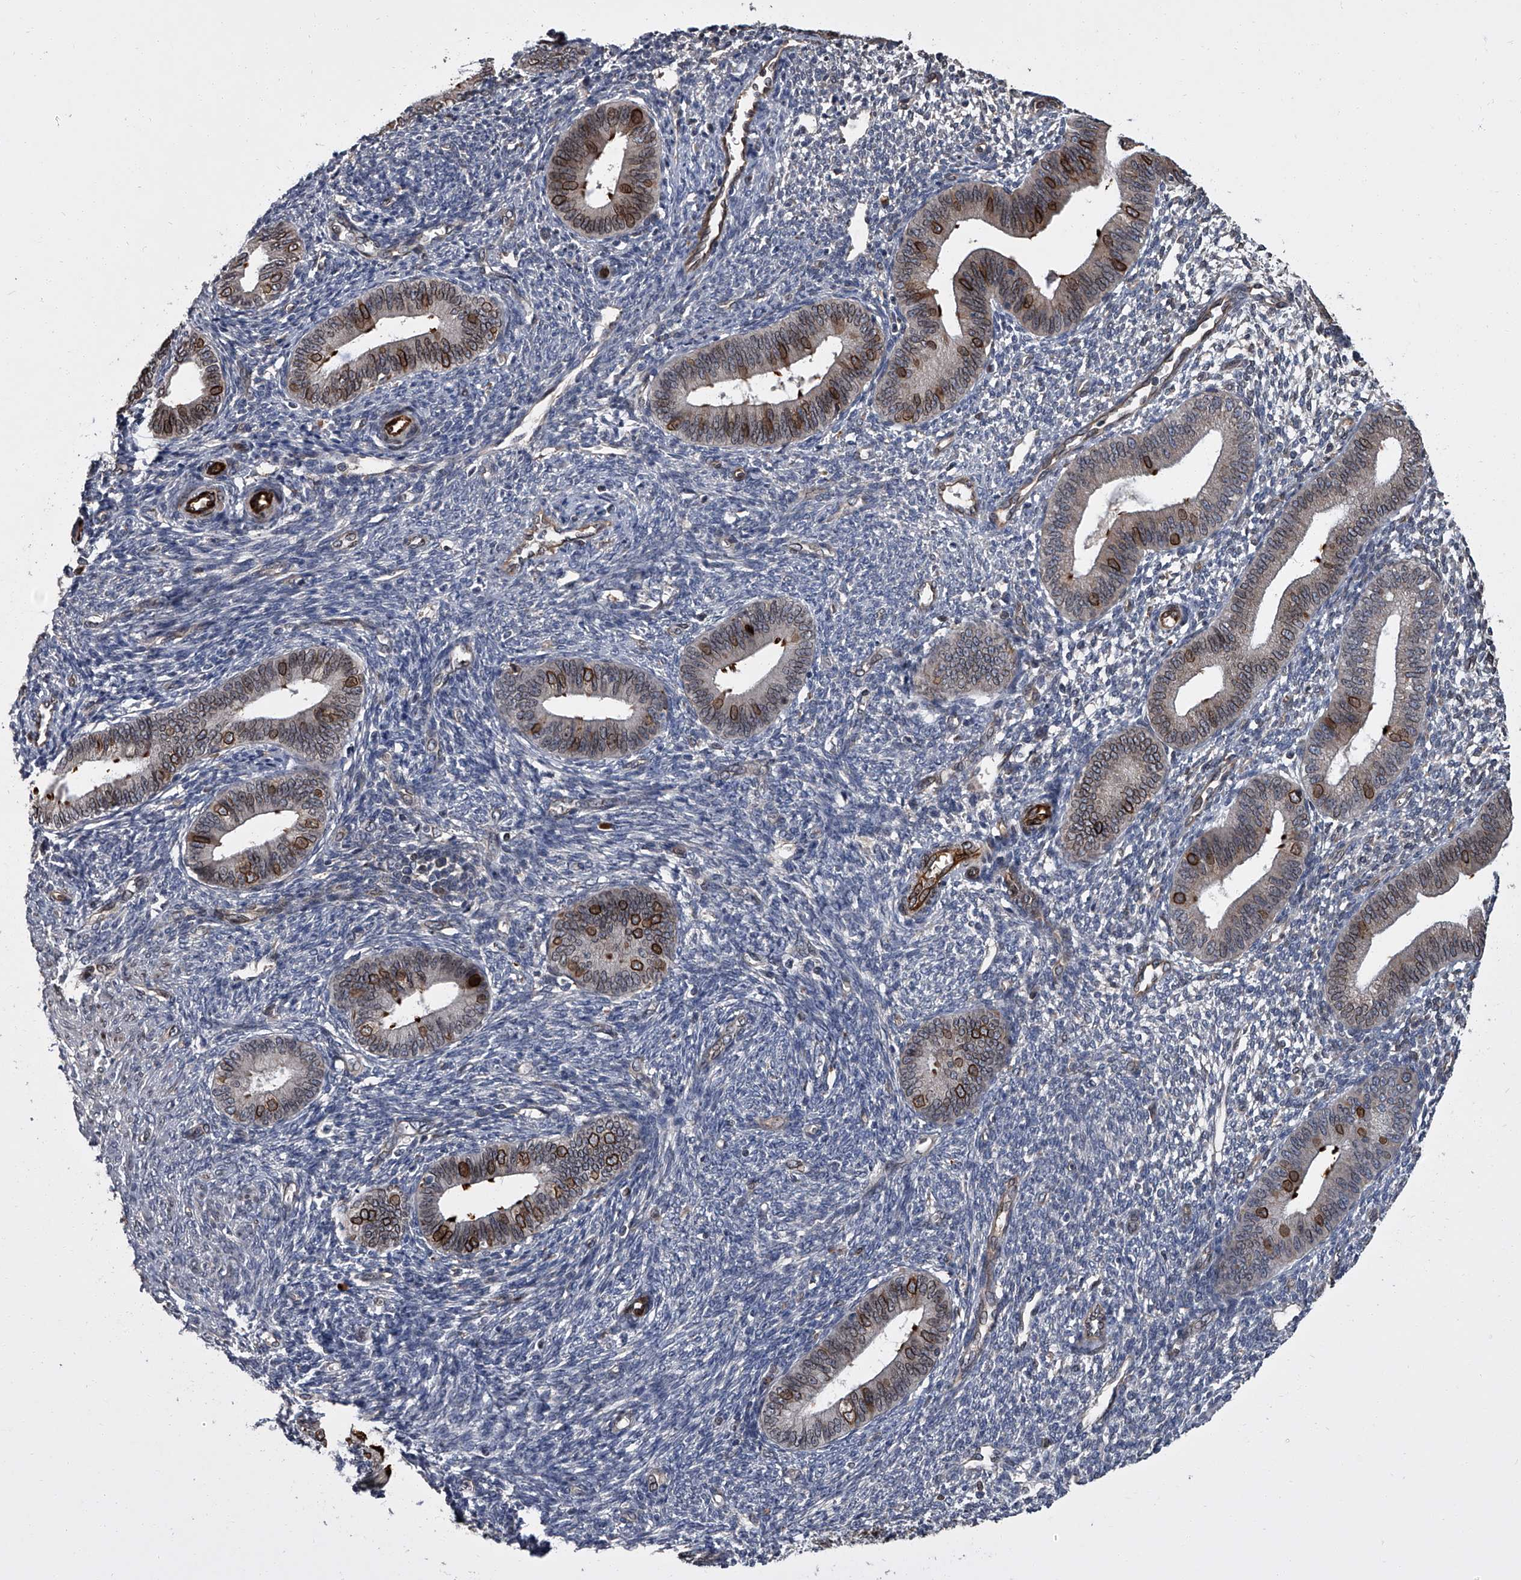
{"staining": {"intensity": "negative", "quantity": "none", "location": "none"}, "tissue": "endometrium", "cell_type": "Cells in endometrial stroma", "image_type": "normal", "snomed": [{"axis": "morphology", "description": "Normal tissue, NOS"}, {"axis": "topography", "description": "Endometrium"}], "caption": "High power microscopy histopathology image of an immunohistochemistry (IHC) micrograph of unremarkable endometrium, revealing no significant staining in cells in endometrial stroma. (Stains: DAB immunohistochemistry with hematoxylin counter stain, Microscopy: brightfield microscopy at high magnification).", "gene": "LRRC8C", "patient": {"sex": "female", "age": 46}}